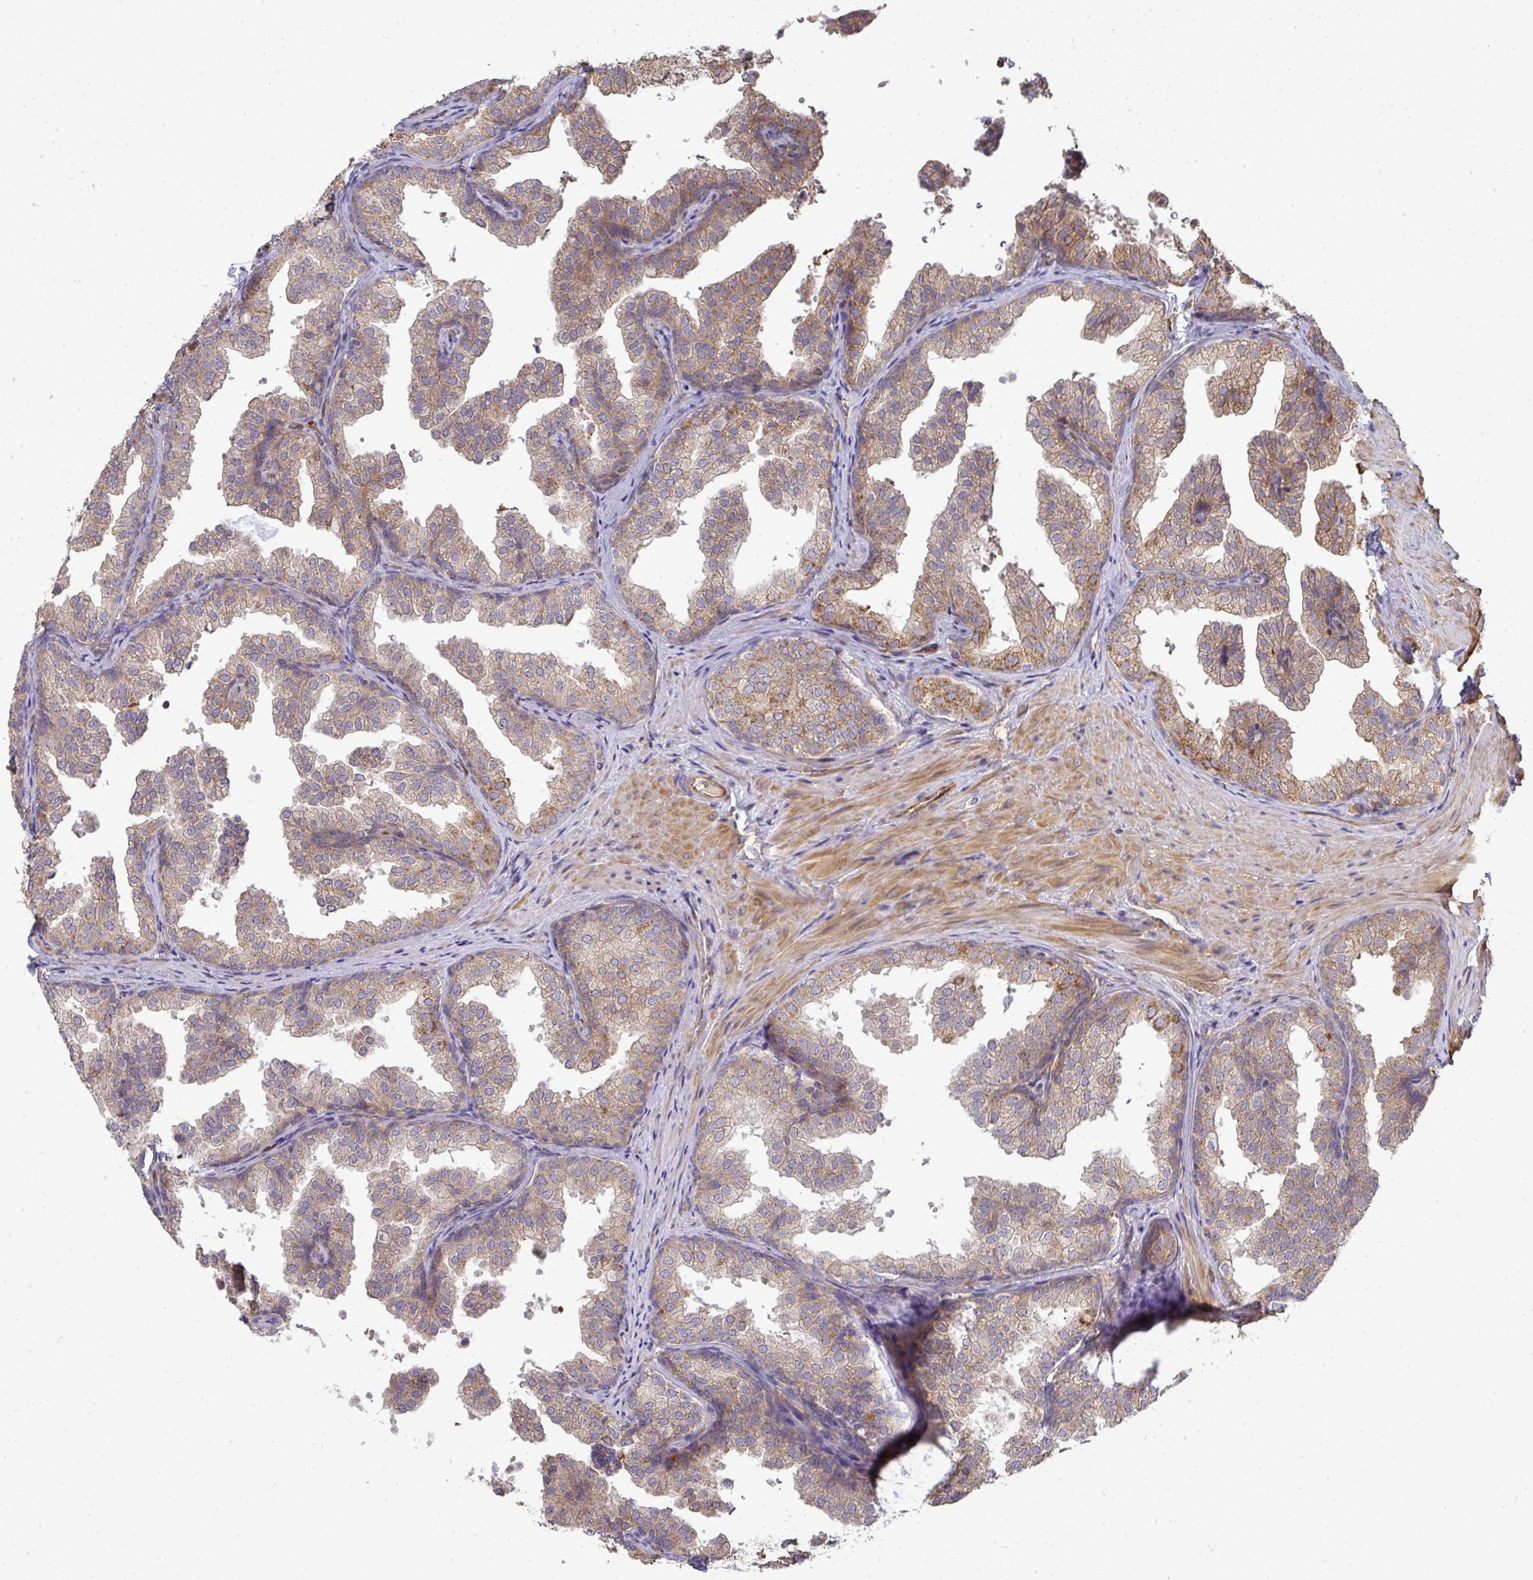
{"staining": {"intensity": "weak", "quantity": ">75%", "location": "cytoplasmic/membranous"}, "tissue": "prostate", "cell_type": "Glandular cells", "image_type": "normal", "snomed": [{"axis": "morphology", "description": "Normal tissue, NOS"}, {"axis": "topography", "description": "Prostate"}], "caption": "Prostate stained with DAB (3,3'-diaminobenzidine) IHC reveals low levels of weak cytoplasmic/membranous positivity in about >75% of glandular cells.", "gene": "B4GALT6", "patient": {"sex": "male", "age": 37}}